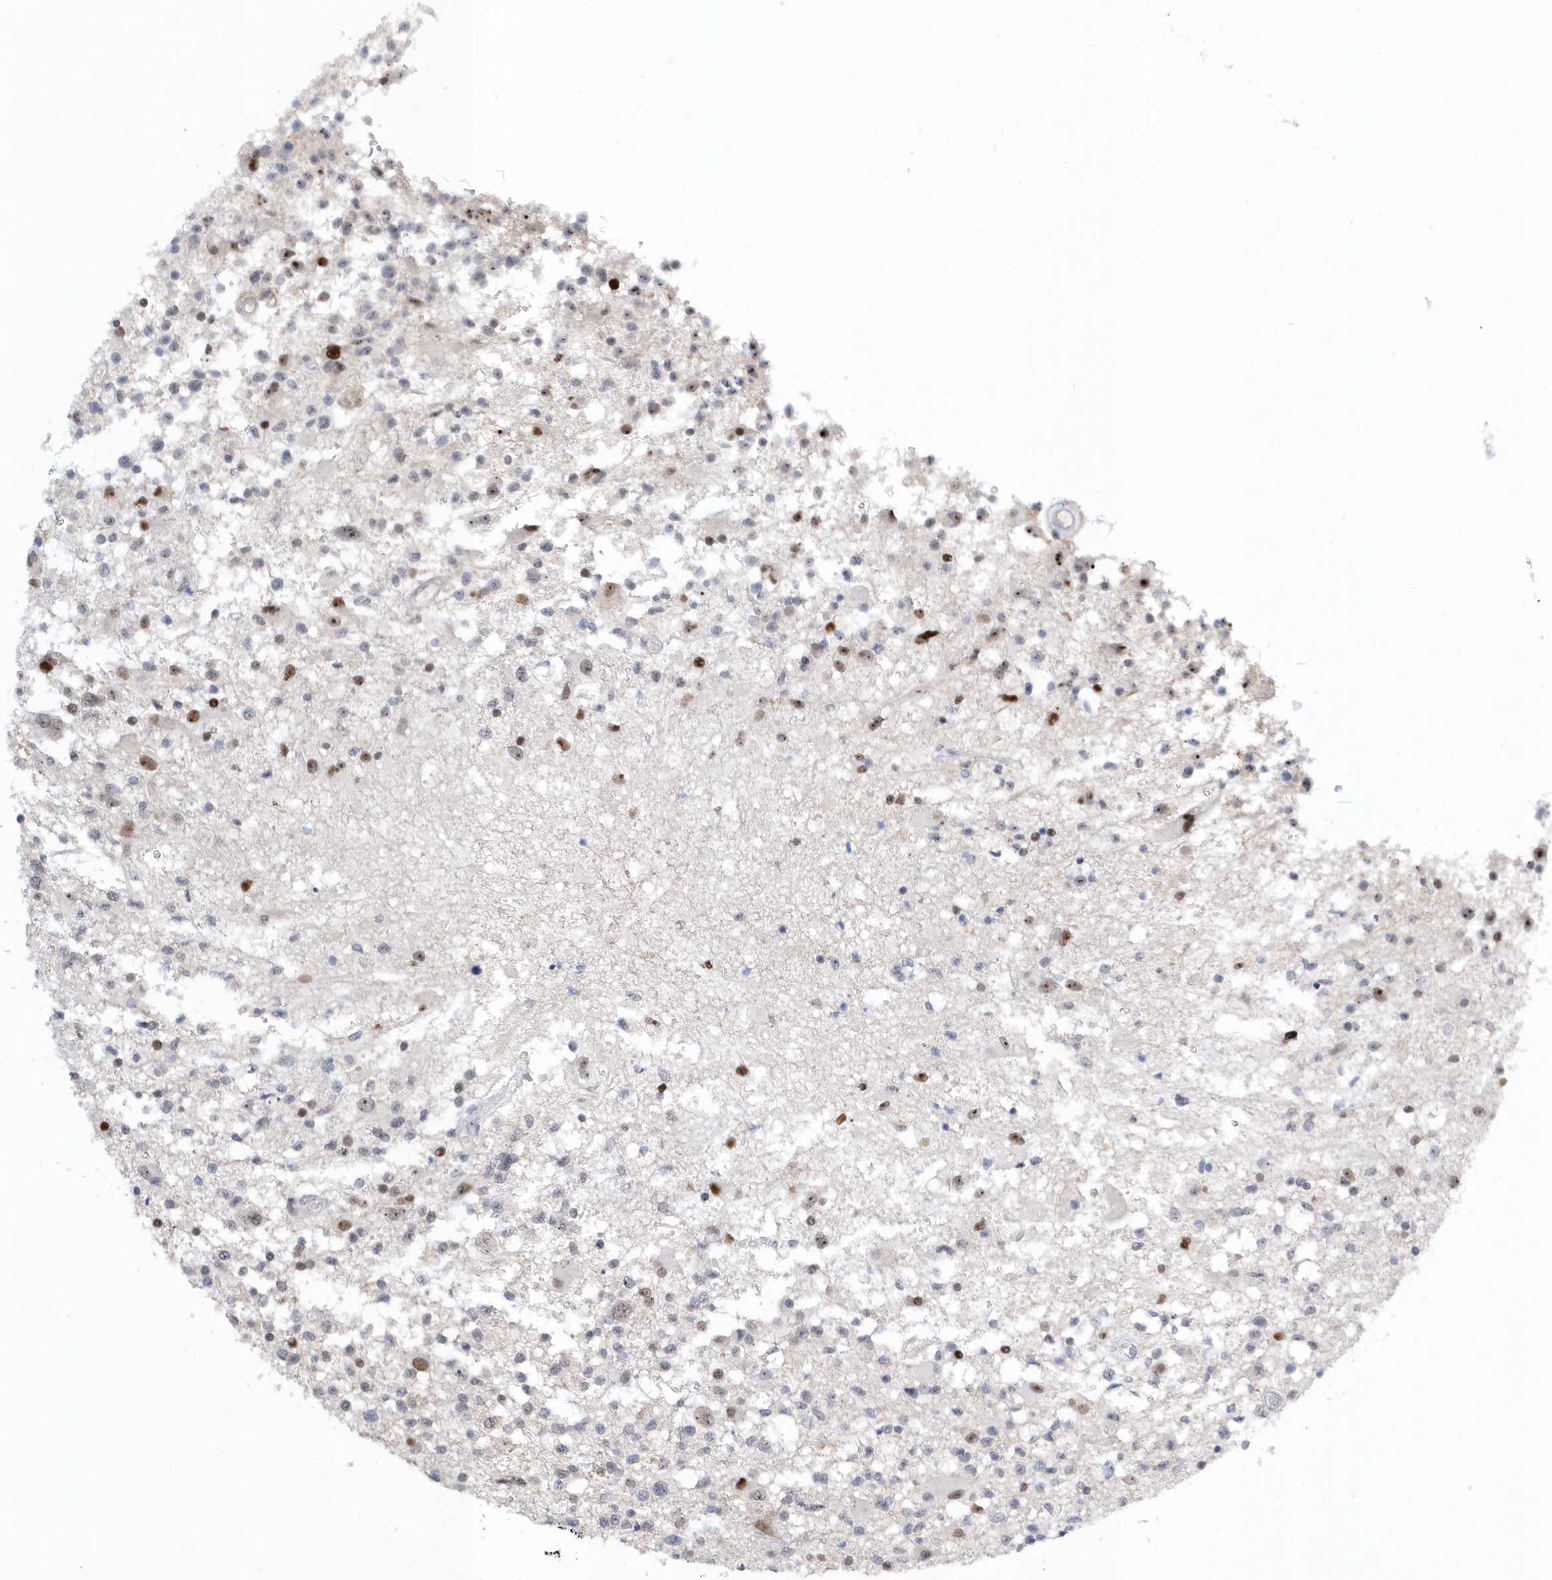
{"staining": {"intensity": "negative", "quantity": "none", "location": "none"}, "tissue": "glioma", "cell_type": "Tumor cells", "image_type": "cancer", "snomed": [{"axis": "morphology", "description": "Glioma, malignant, High grade"}, {"axis": "morphology", "description": "Glioblastoma, NOS"}, {"axis": "topography", "description": "Brain"}], "caption": "This is an IHC image of human glioma. There is no expression in tumor cells.", "gene": "ASCL4", "patient": {"sex": "male", "age": 60}}